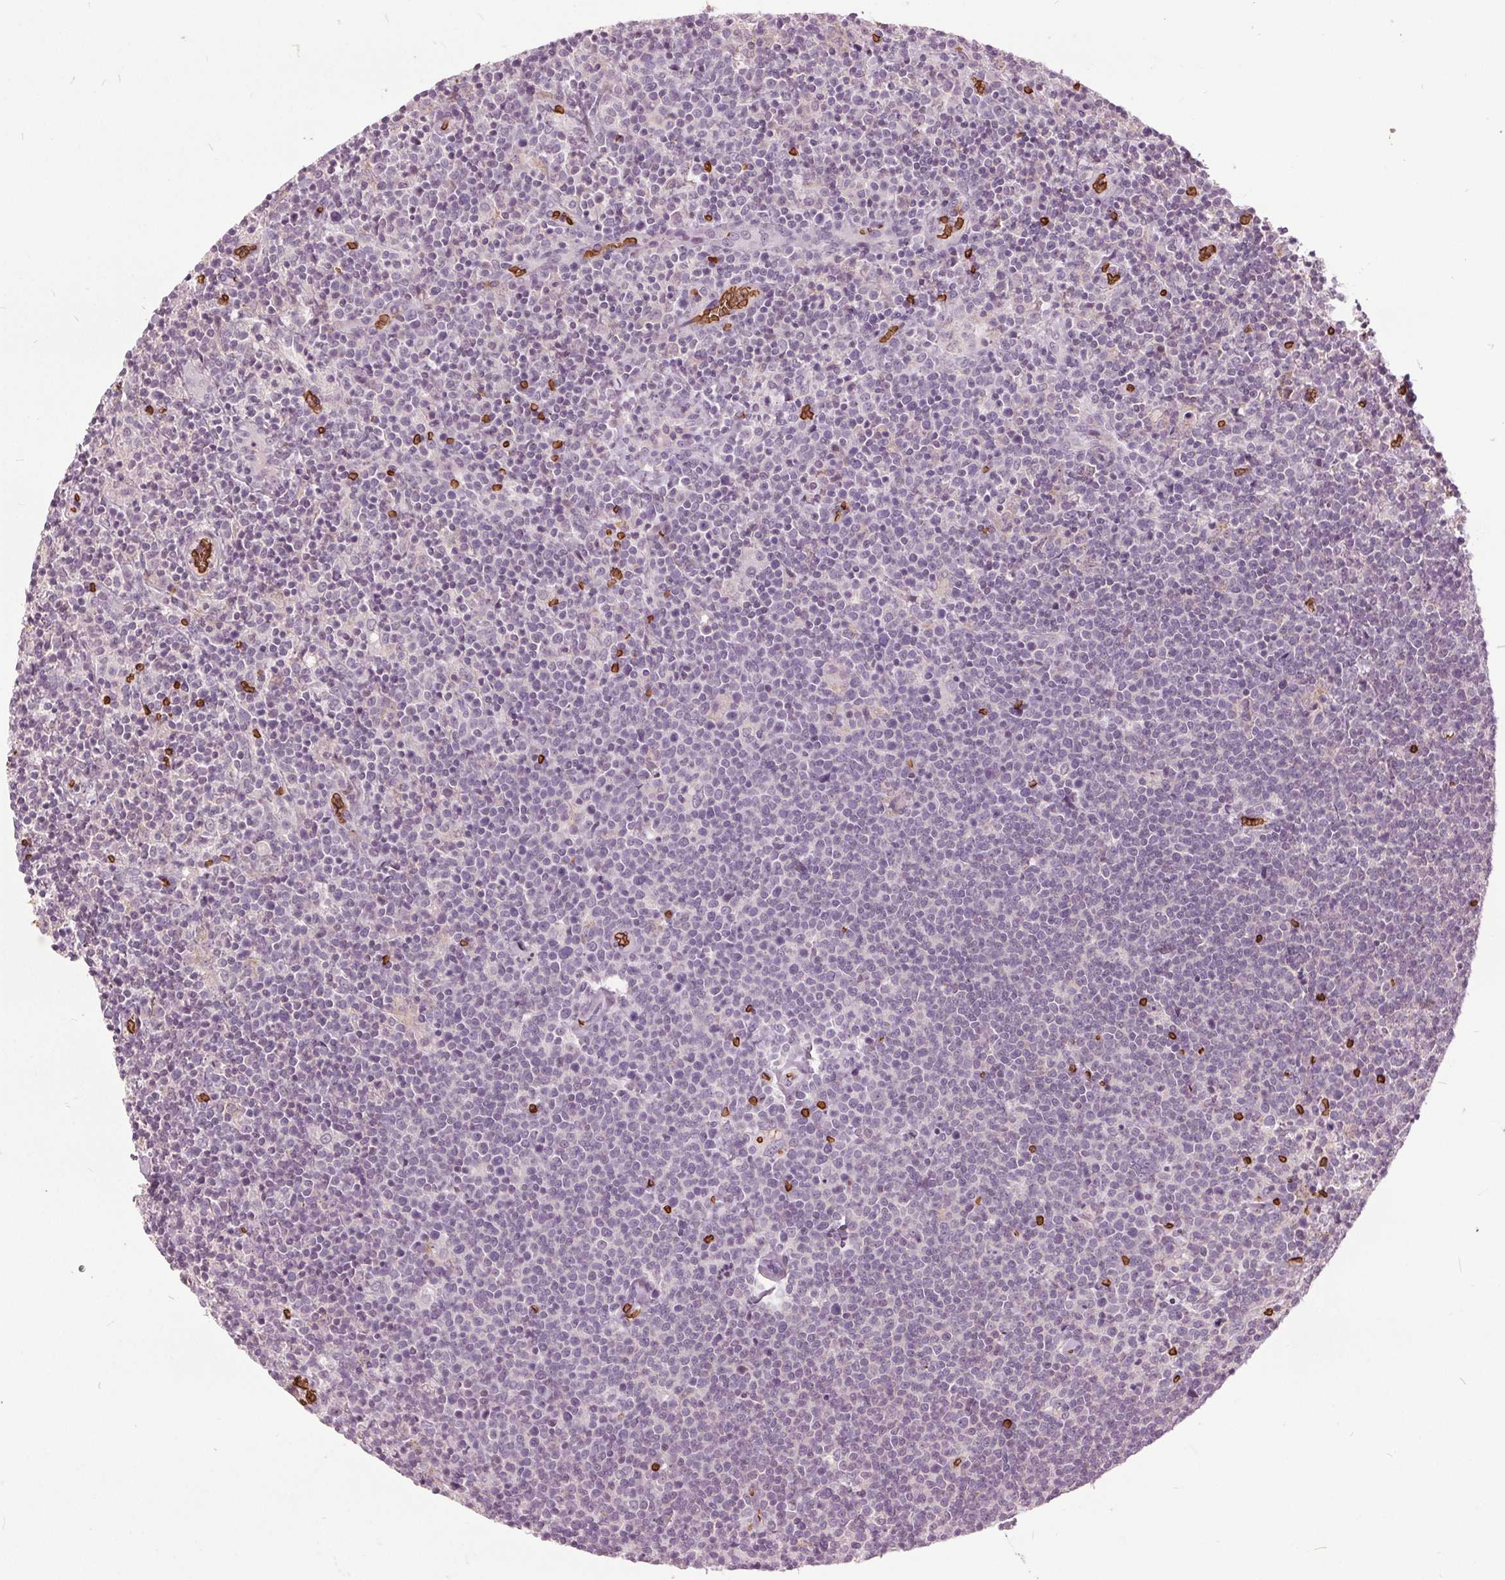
{"staining": {"intensity": "negative", "quantity": "none", "location": "none"}, "tissue": "lymphoma", "cell_type": "Tumor cells", "image_type": "cancer", "snomed": [{"axis": "morphology", "description": "Malignant lymphoma, non-Hodgkin's type, High grade"}, {"axis": "topography", "description": "Lymph node"}], "caption": "DAB immunohistochemical staining of human malignant lymphoma, non-Hodgkin's type (high-grade) reveals no significant positivity in tumor cells.", "gene": "SLC4A1", "patient": {"sex": "male", "age": 61}}